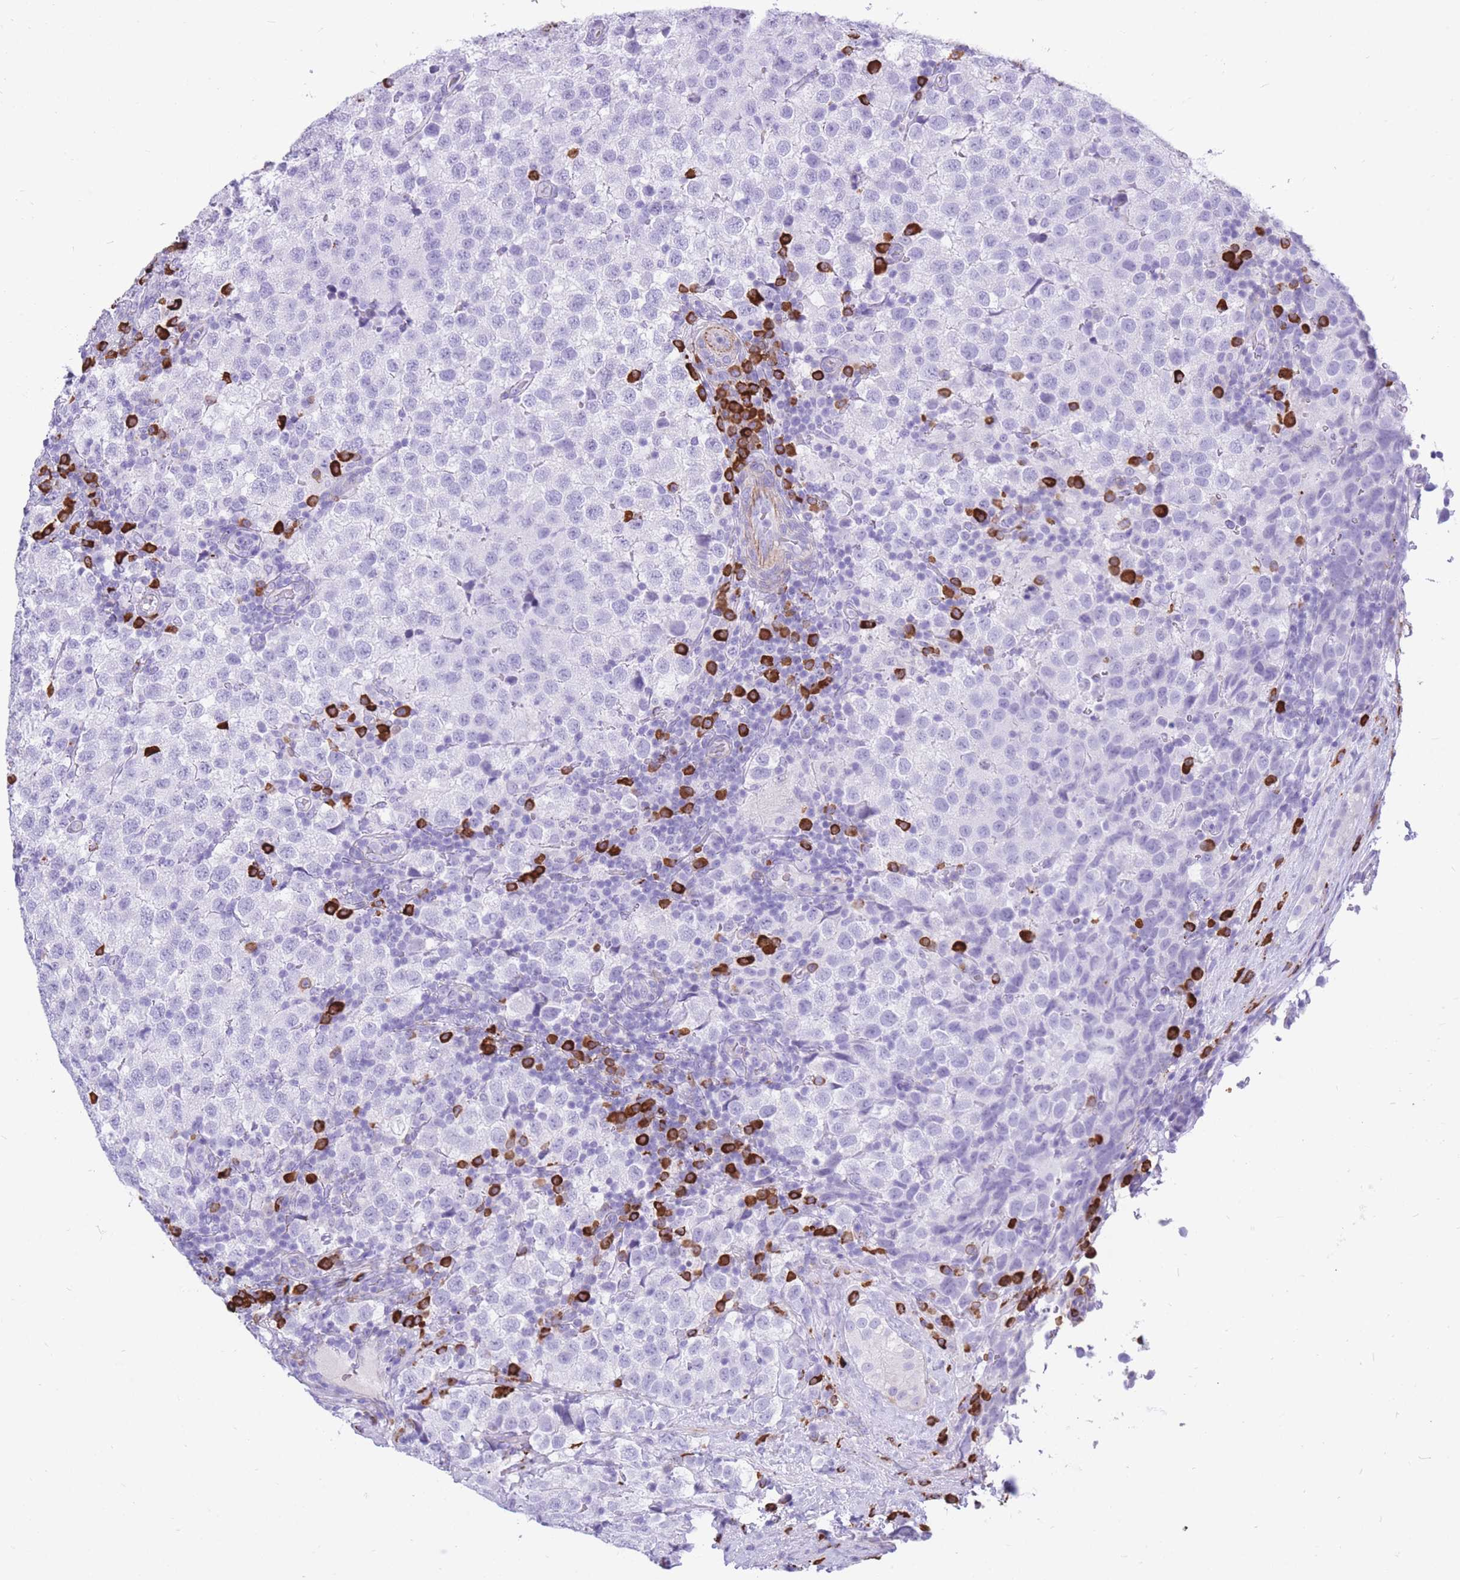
{"staining": {"intensity": "negative", "quantity": "none", "location": "none"}, "tissue": "testis cancer", "cell_type": "Tumor cells", "image_type": "cancer", "snomed": [{"axis": "morphology", "description": "Seminoma, NOS"}, {"axis": "topography", "description": "Testis"}], "caption": "This is an immunohistochemistry (IHC) photomicrograph of seminoma (testis). There is no positivity in tumor cells.", "gene": "ZFP62", "patient": {"sex": "male", "age": 34}}